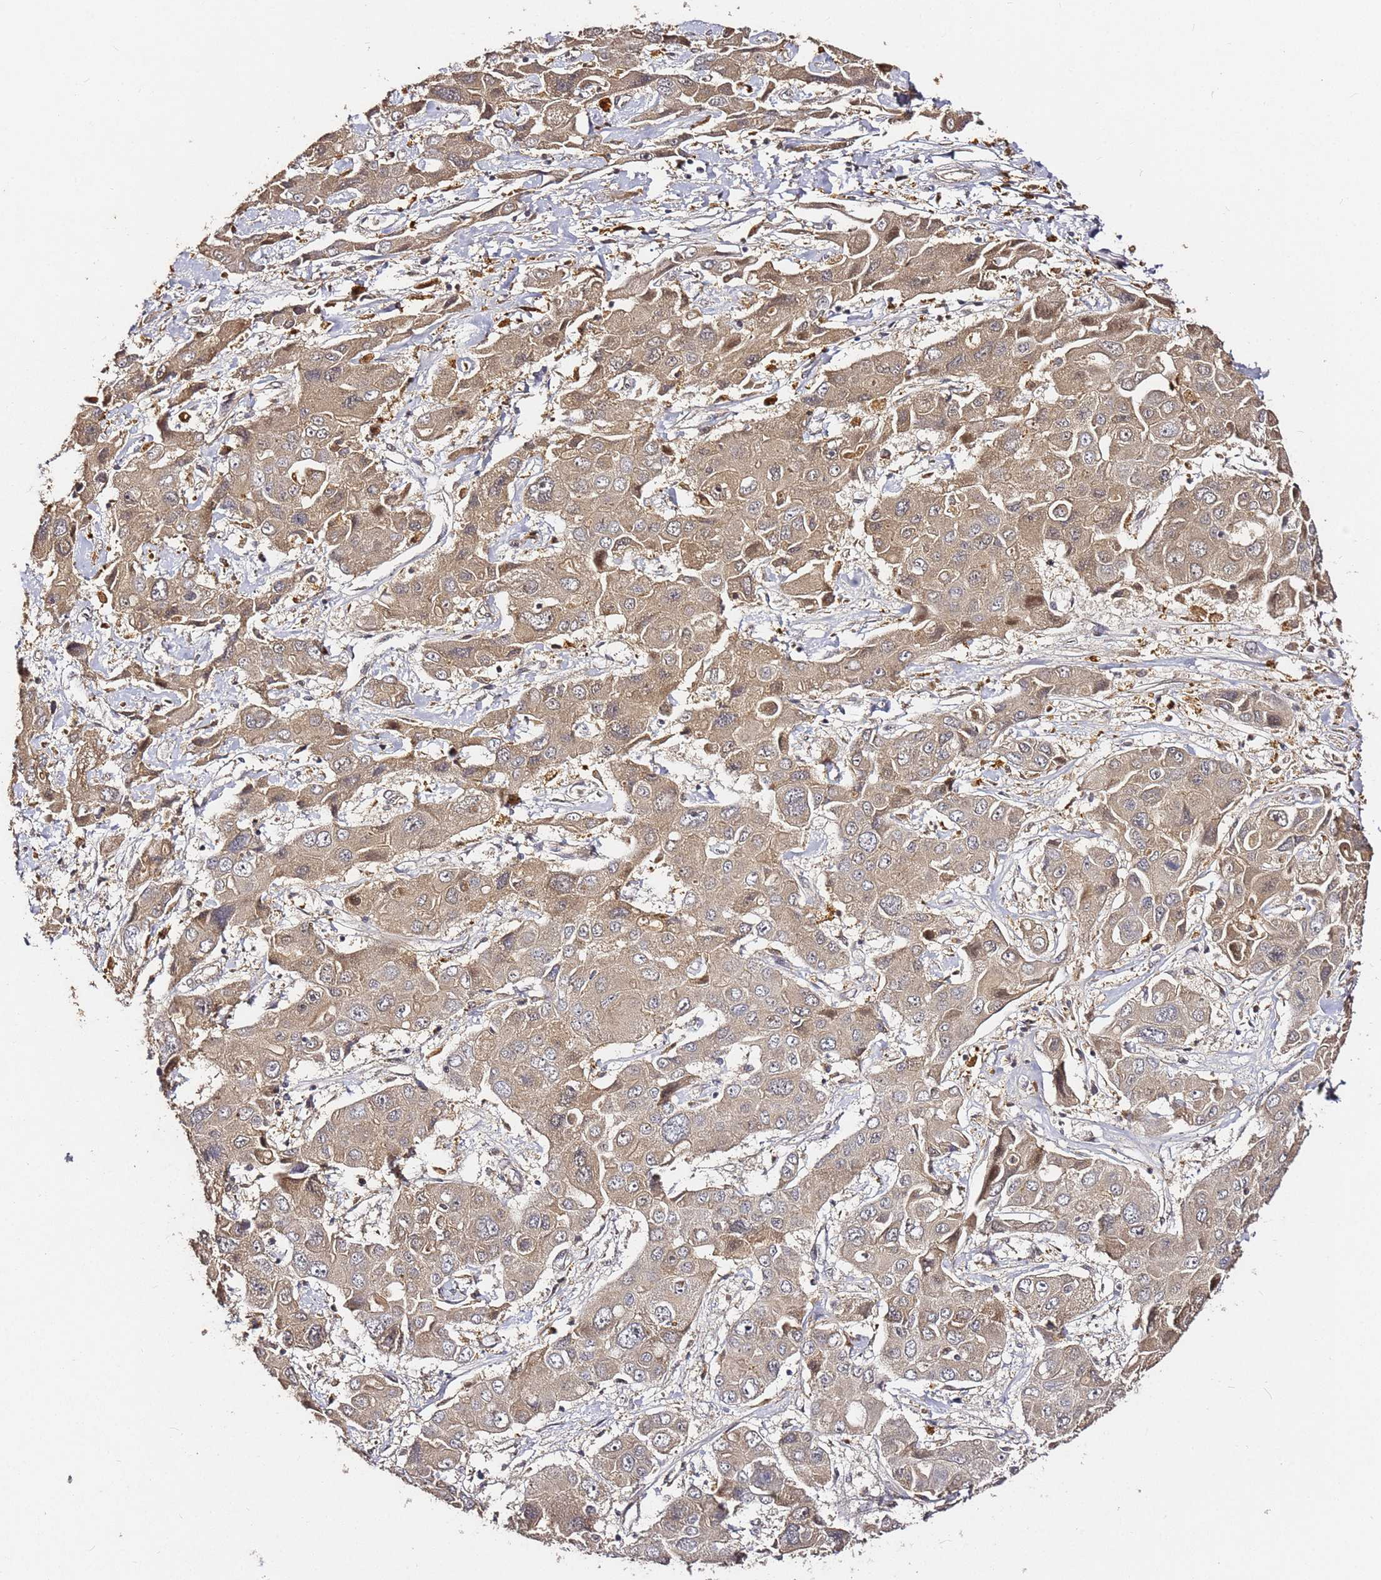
{"staining": {"intensity": "moderate", "quantity": ">75%", "location": "cytoplasmic/membranous"}, "tissue": "liver cancer", "cell_type": "Tumor cells", "image_type": "cancer", "snomed": [{"axis": "morphology", "description": "Cholangiocarcinoma"}, {"axis": "topography", "description": "Liver"}], "caption": "Brown immunohistochemical staining in human liver cholangiocarcinoma displays moderate cytoplasmic/membranous positivity in approximately >75% of tumor cells.", "gene": "C6orf136", "patient": {"sex": "male", "age": 67}}